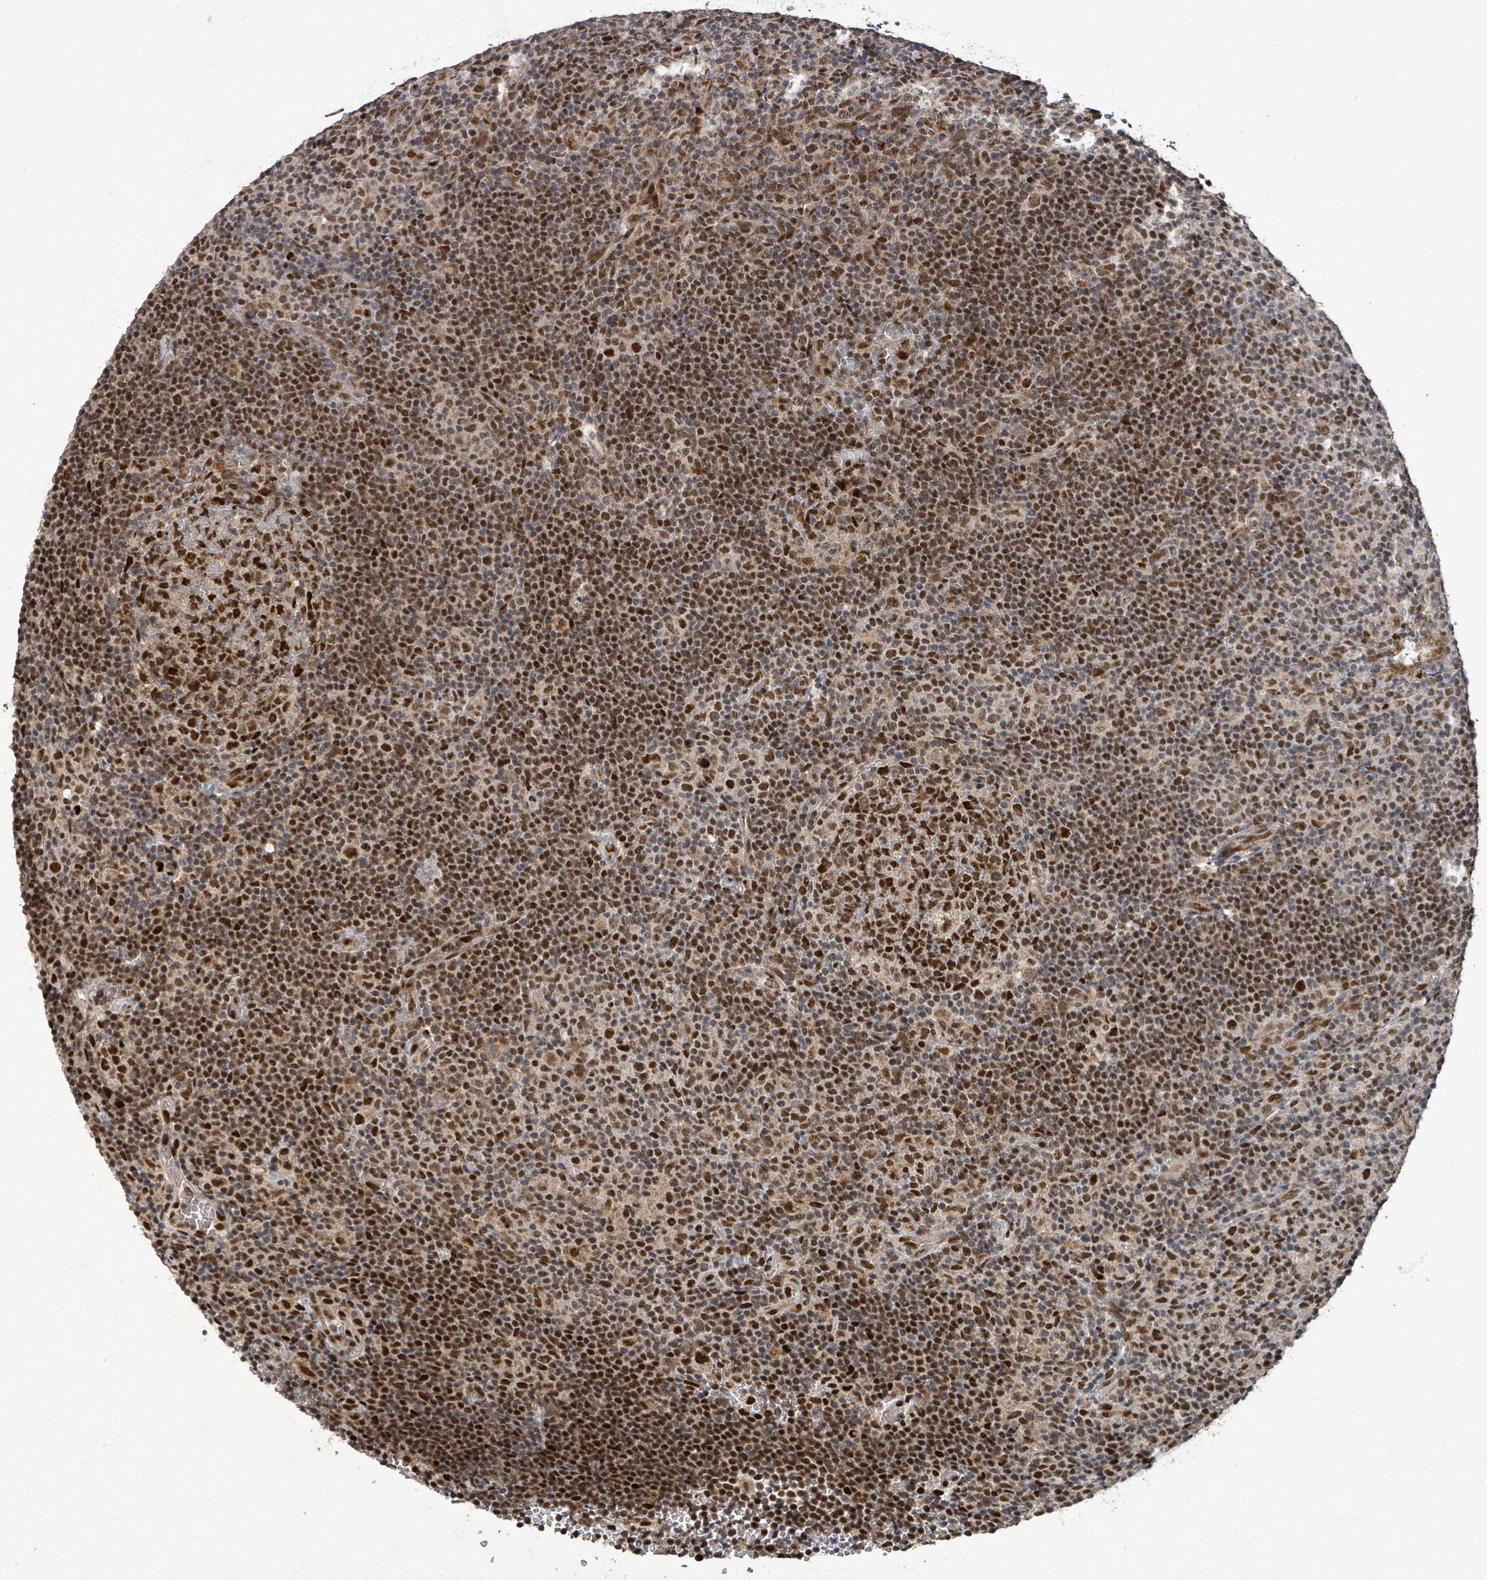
{"staining": {"intensity": "strong", "quantity": ">75%", "location": "cytoplasmic/membranous,nuclear"}, "tissue": "lymphoma", "cell_type": "Tumor cells", "image_type": "cancer", "snomed": [{"axis": "morphology", "description": "Hodgkin's disease, NOS"}, {"axis": "topography", "description": "Lymph node"}], "caption": "Immunohistochemistry (IHC) of human Hodgkin's disease demonstrates high levels of strong cytoplasmic/membranous and nuclear expression in about >75% of tumor cells. The staining was performed using DAB (3,3'-diaminobenzidine) to visualize the protein expression in brown, while the nuclei were stained in blue with hematoxylin (Magnification: 20x).", "gene": "PATZ1", "patient": {"sex": "female", "age": 57}}